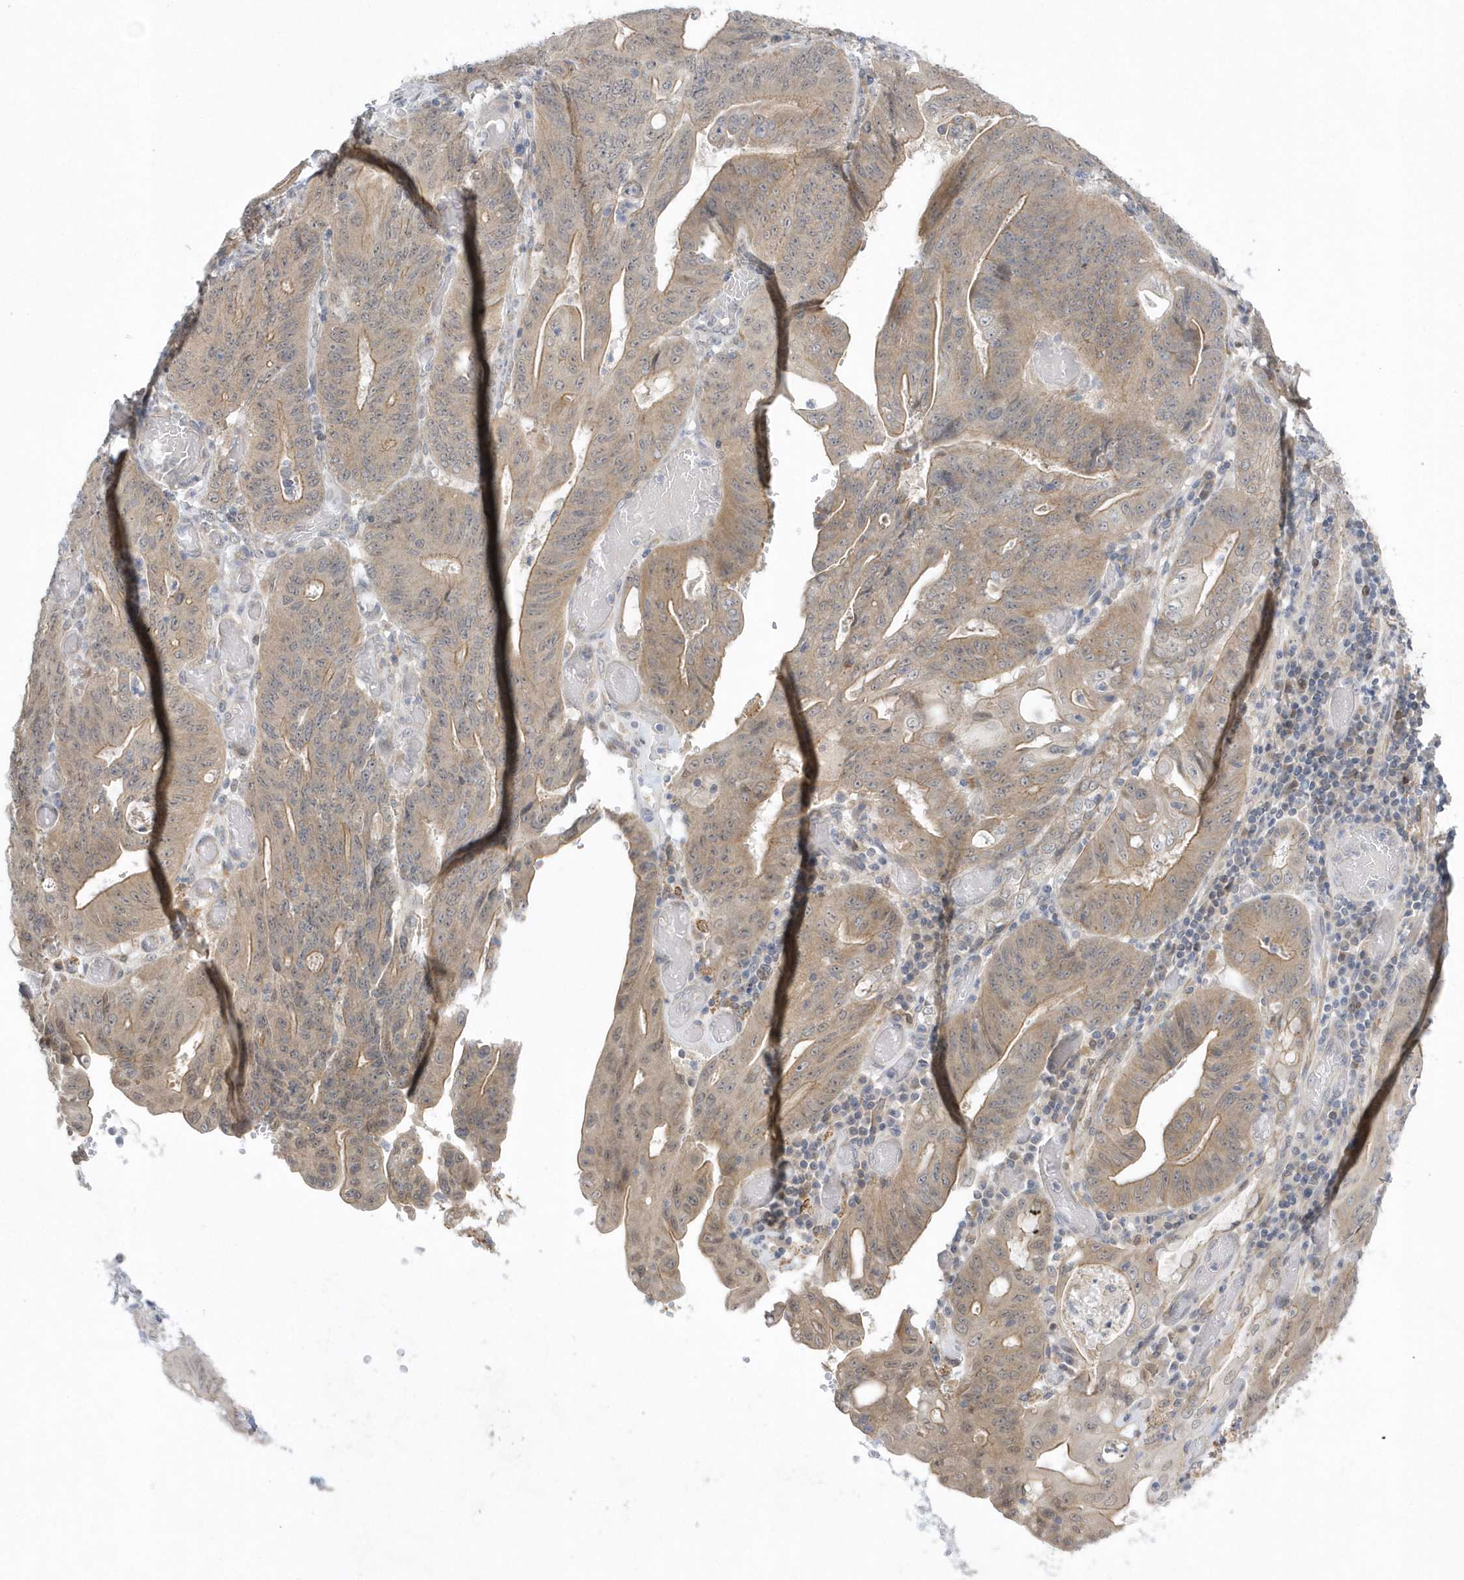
{"staining": {"intensity": "moderate", "quantity": ">75%", "location": "cytoplasmic/membranous"}, "tissue": "stomach cancer", "cell_type": "Tumor cells", "image_type": "cancer", "snomed": [{"axis": "morphology", "description": "Adenocarcinoma, NOS"}, {"axis": "topography", "description": "Stomach"}], "caption": "Adenocarcinoma (stomach) tissue displays moderate cytoplasmic/membranous positivity in approximately >75% of tumor cells, visualized by immunohistochemistry.", "gene": "ZC3H12D", "patient": {"sex": "female", "age": 73}}